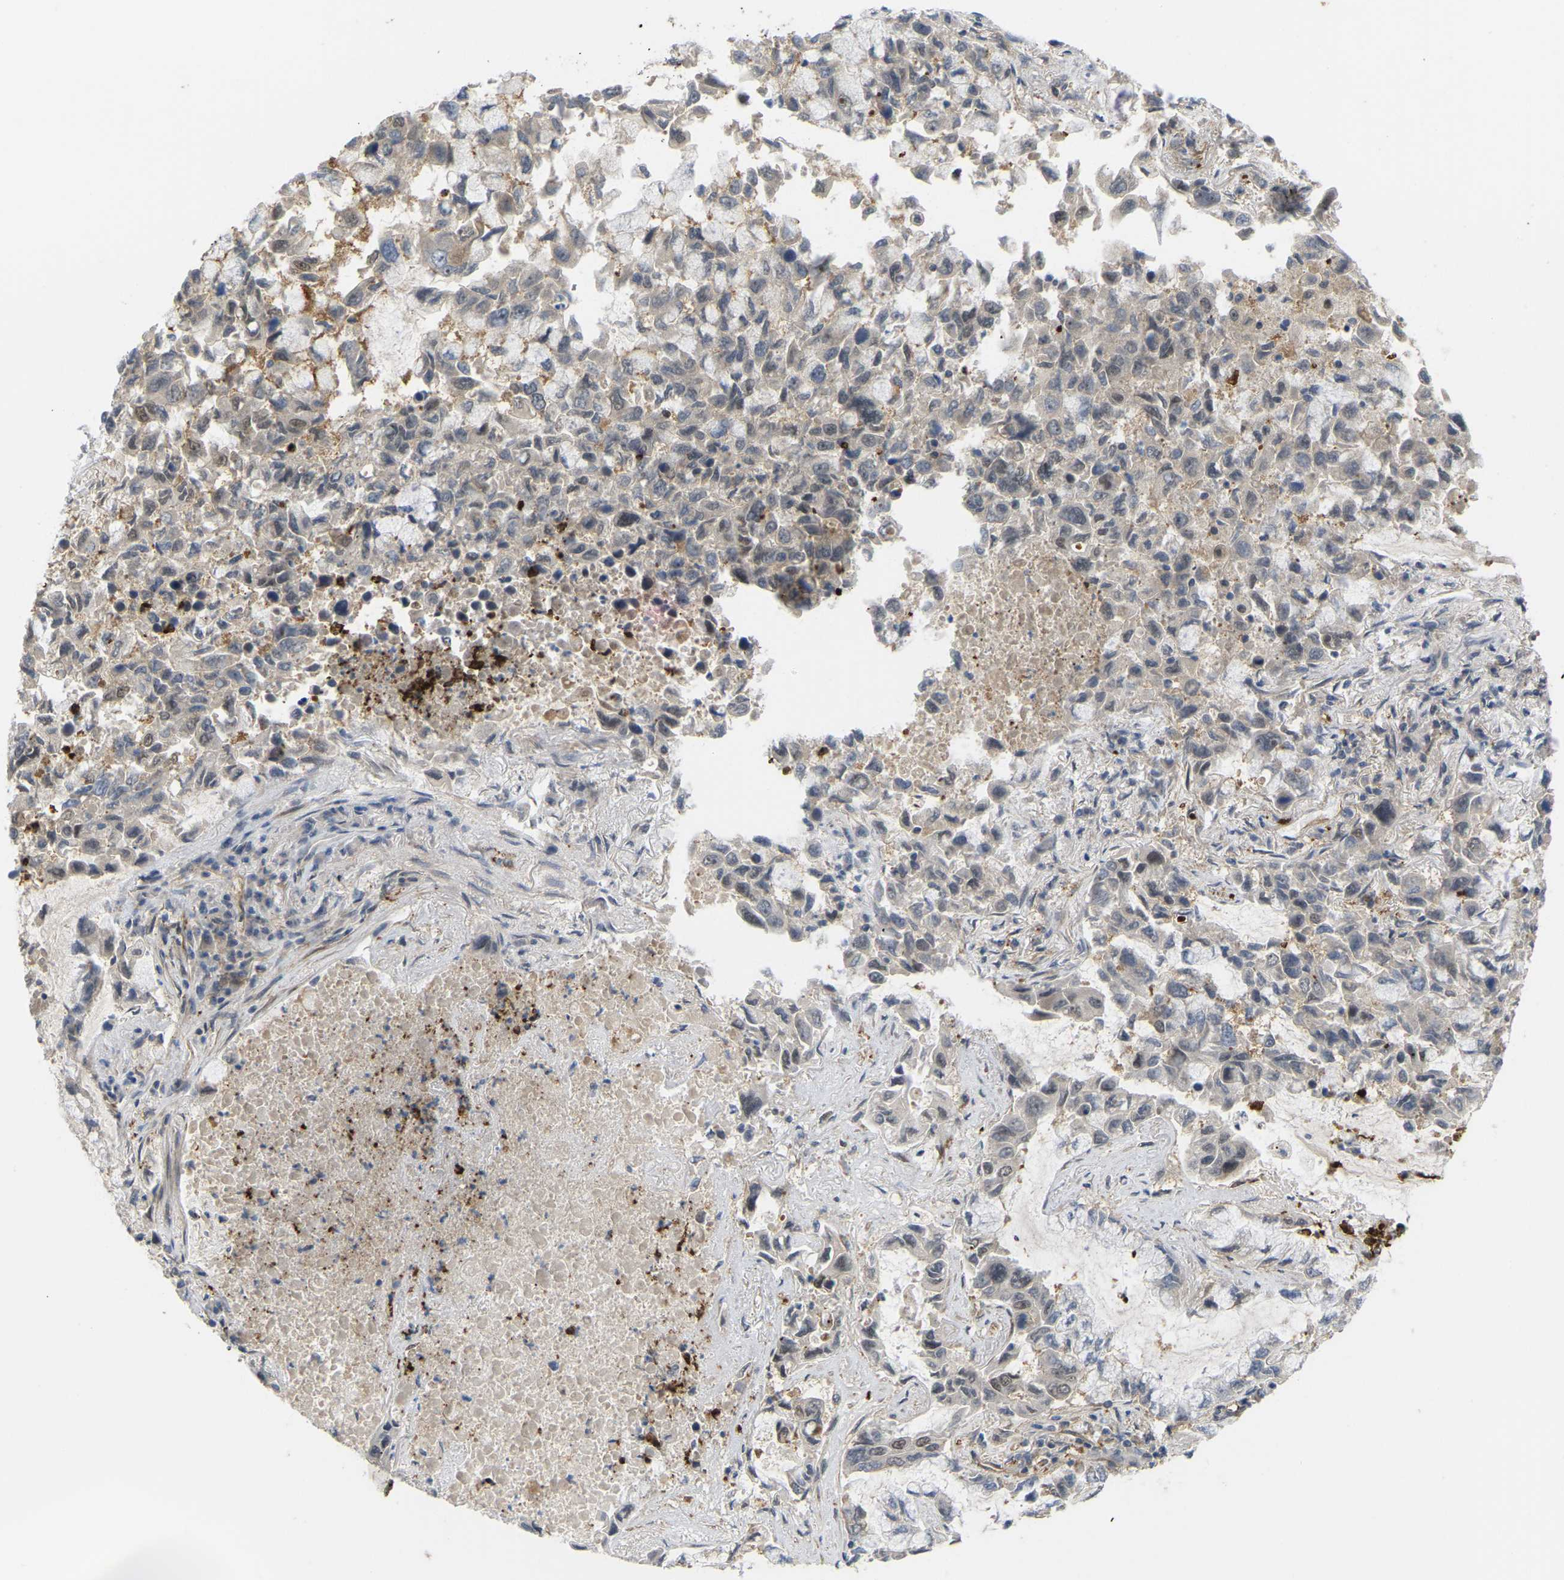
{"staining": {"intensity": "negative", "quantity": "none", "location": "none"}, "tissue": "lung cancer", "cell_type": "Tumor cells", "image_type": "cancer", "snomed": [{"axis": "morphology", "description": "Adenocarcinoma, NOS"}, {"axis": "topography", "description": "Lung"}], "caption": "The micrograph reveals no staining of tumor cells in lung cancer.", "gene": "SERPINB5", "patient": {"sex": "male", "age": 64}}